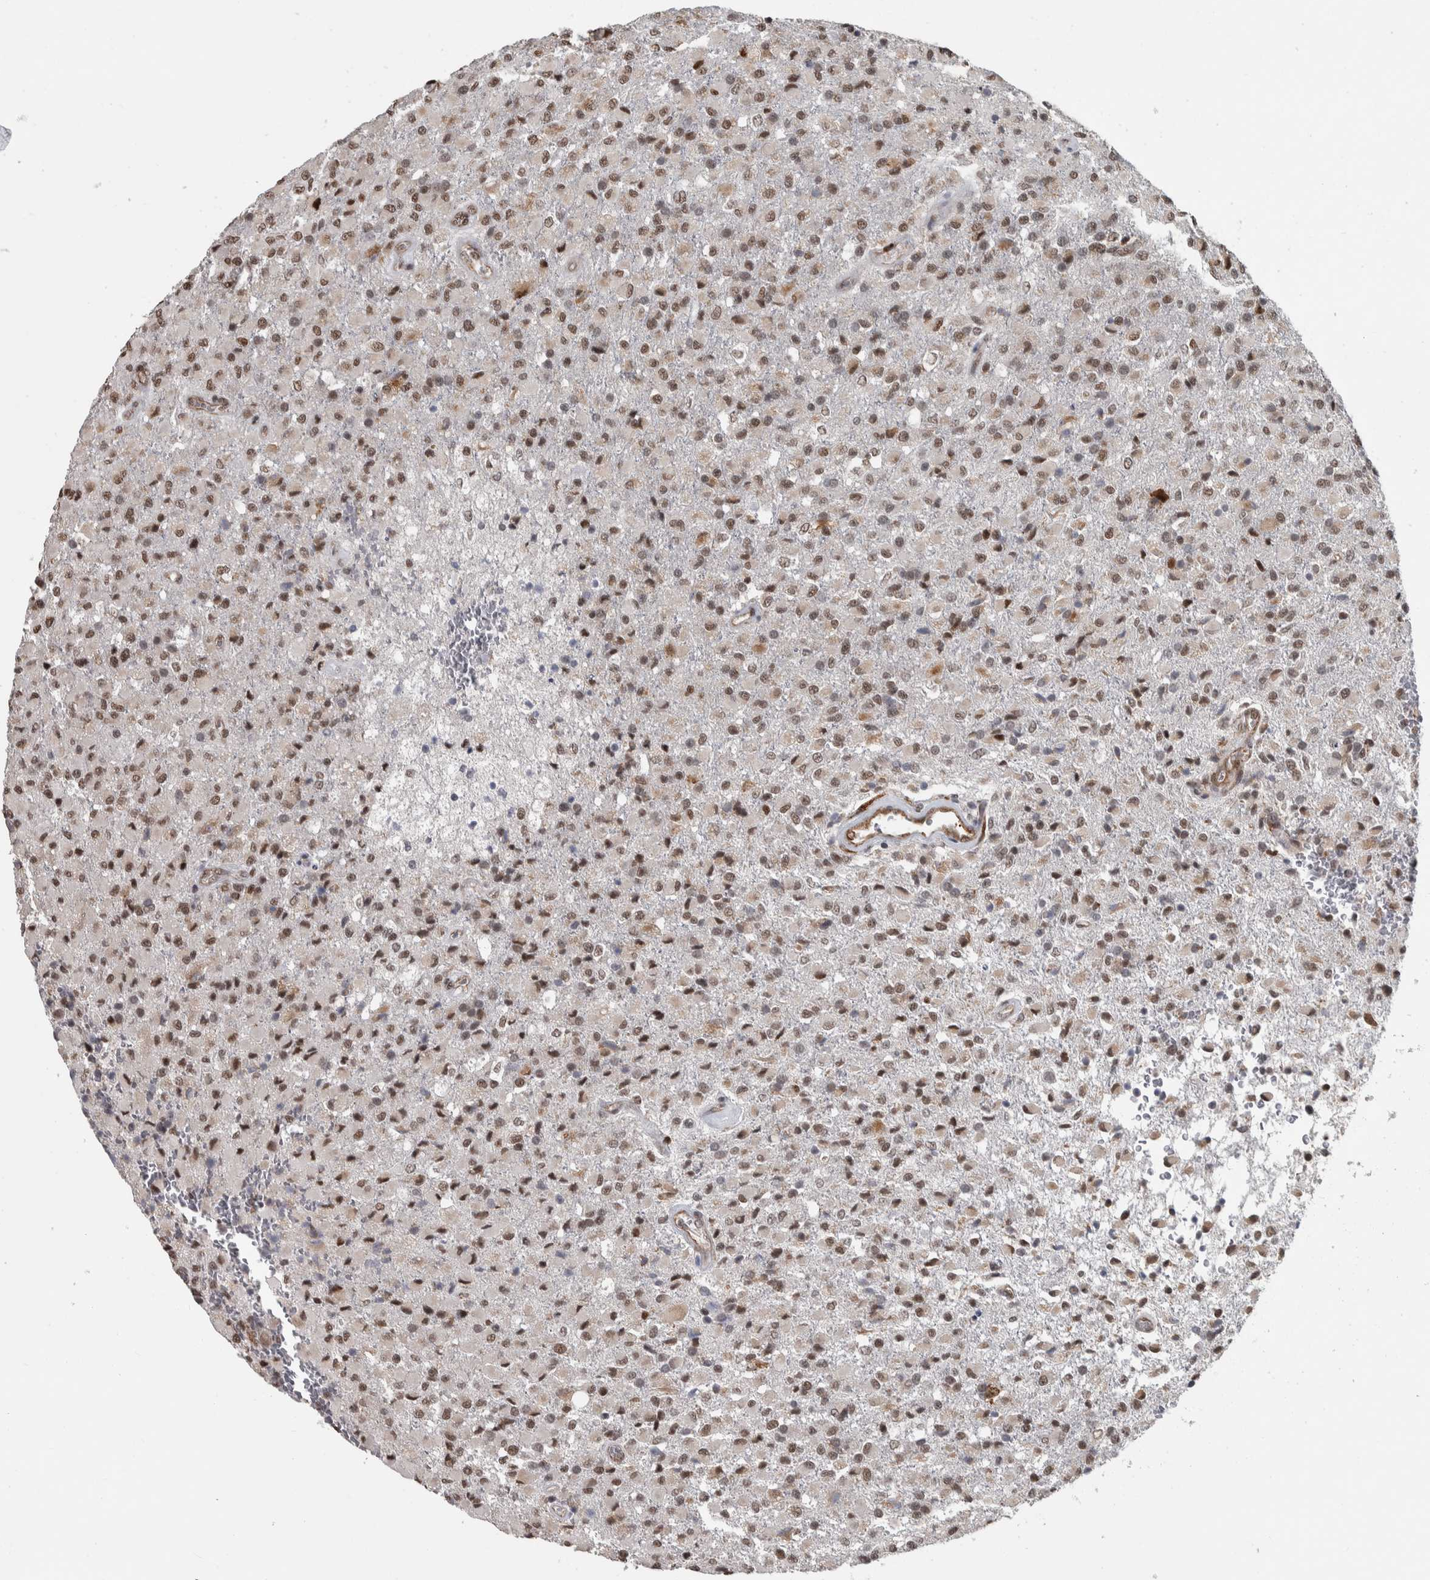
{"staining": {"intensity": "moderate", "quantity": ">75%", "location": "nuclear"}, "tissue": "glioma", "cell_type": "Tumor cells", "image_type": "cancer", "snomed": [{"axis": "morphology", "description": "Glioma, malignant, High grade"}, {"axis": "topography", "description": "Brain"}], "caption": "High-power microscopy captured an immunohistochemistry histopathology image of high-grade glioma (malignant), revealing moderate nuclear expression in approximately >75% of tumor cells.", "gene": "DDX42", "patient": {"sex": "male", "age": 71}}